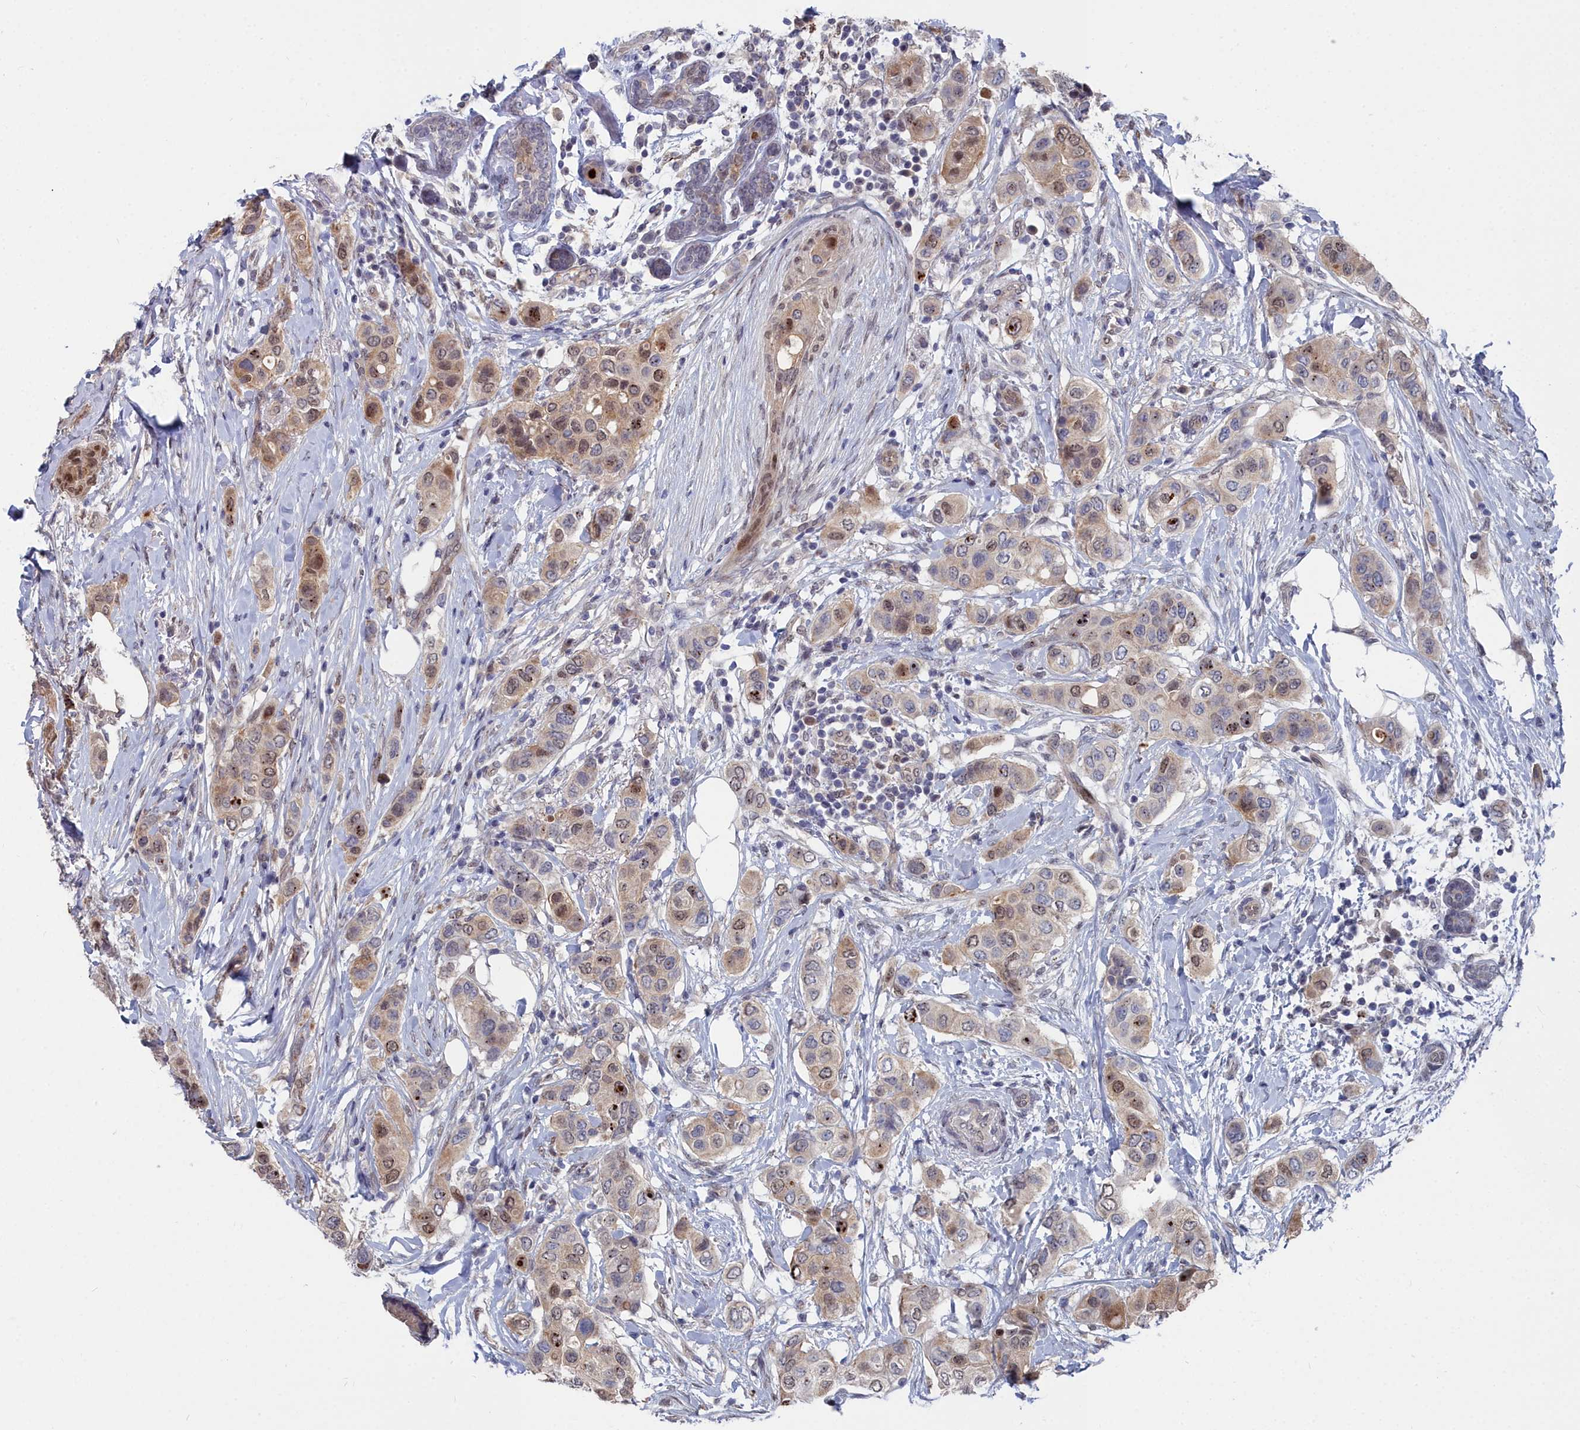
{"staining": {"intensity": "moderate", "quantity": "<25%", "location": "nuclear"}, "tissue": "breast cancer", "cell_type": "Tumor cells", "image_type": "cancer", "snomed": [{"axis": "morphology", "description": "Lobular carcinoma"}, {"axis": "topography", "description": "Breast"}], "caption": "Breast cancer tissue demonstrates moderate nuclear expression in approximately <25% of tumor cells, visualized by immunohistochemistry.", "gene": "RPS27A", "patient": {"sex": "female", "age": 51}}